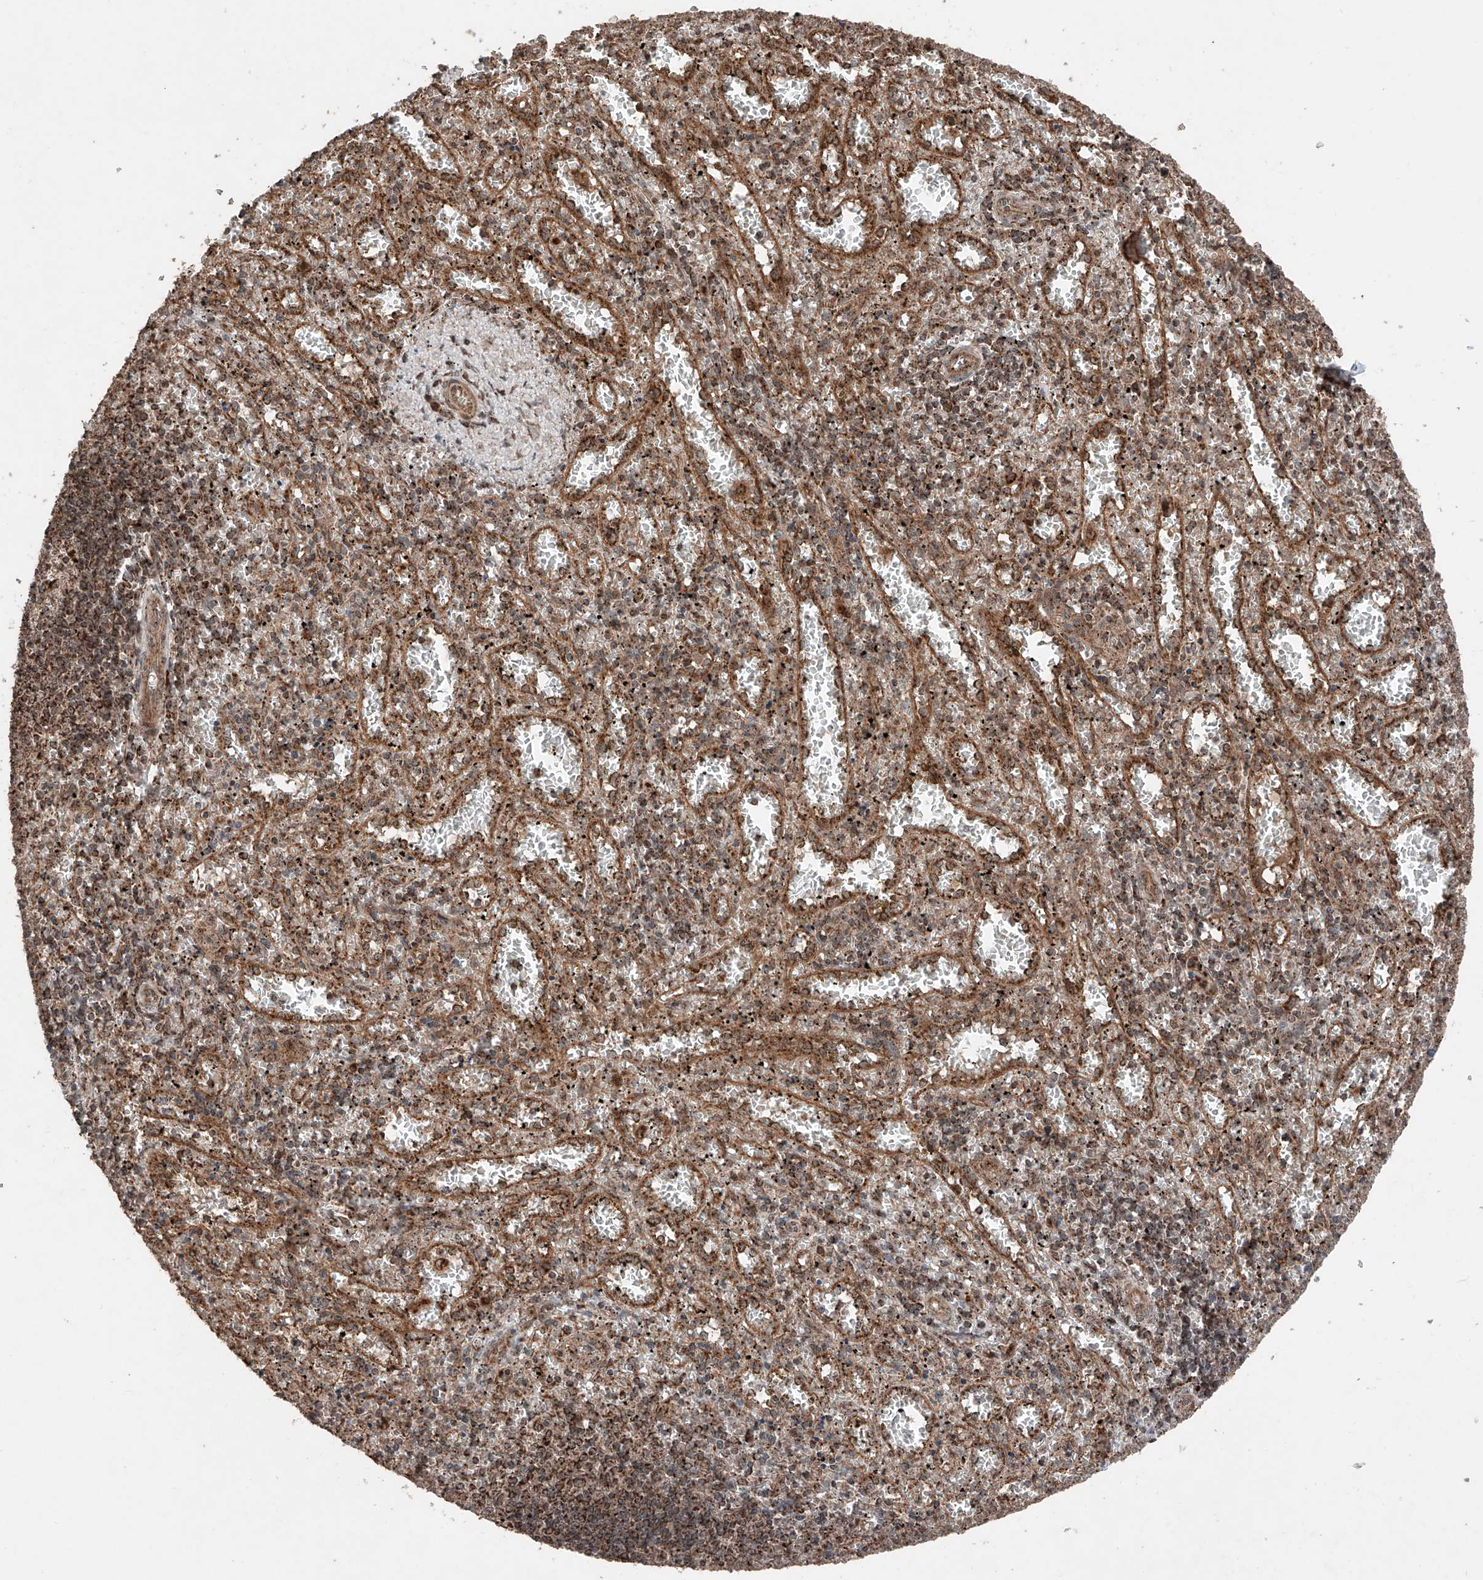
{"staining": {"intensity": "moderate", "quantity": "25%-75%", "location": "cytoplasmic/membranous"}, "tissue": "spleen", "cell_type": "Cells in red pulp", "image_type": "normal", "snomed": [{"axis": "morphology", "description": "Normal tissue, NOS"}, {"axis": "topography", "description": "Spleen"}], "caption": "Protein expression analysis of benign human spleen reveals moderate cytoplasmic/membranous staining in approximately 25%-75% of cells in red pulp. Nuclei are stained in blue.", "gene": "ZSCAN29", "patient": {"sex": "male", "age": 11}}